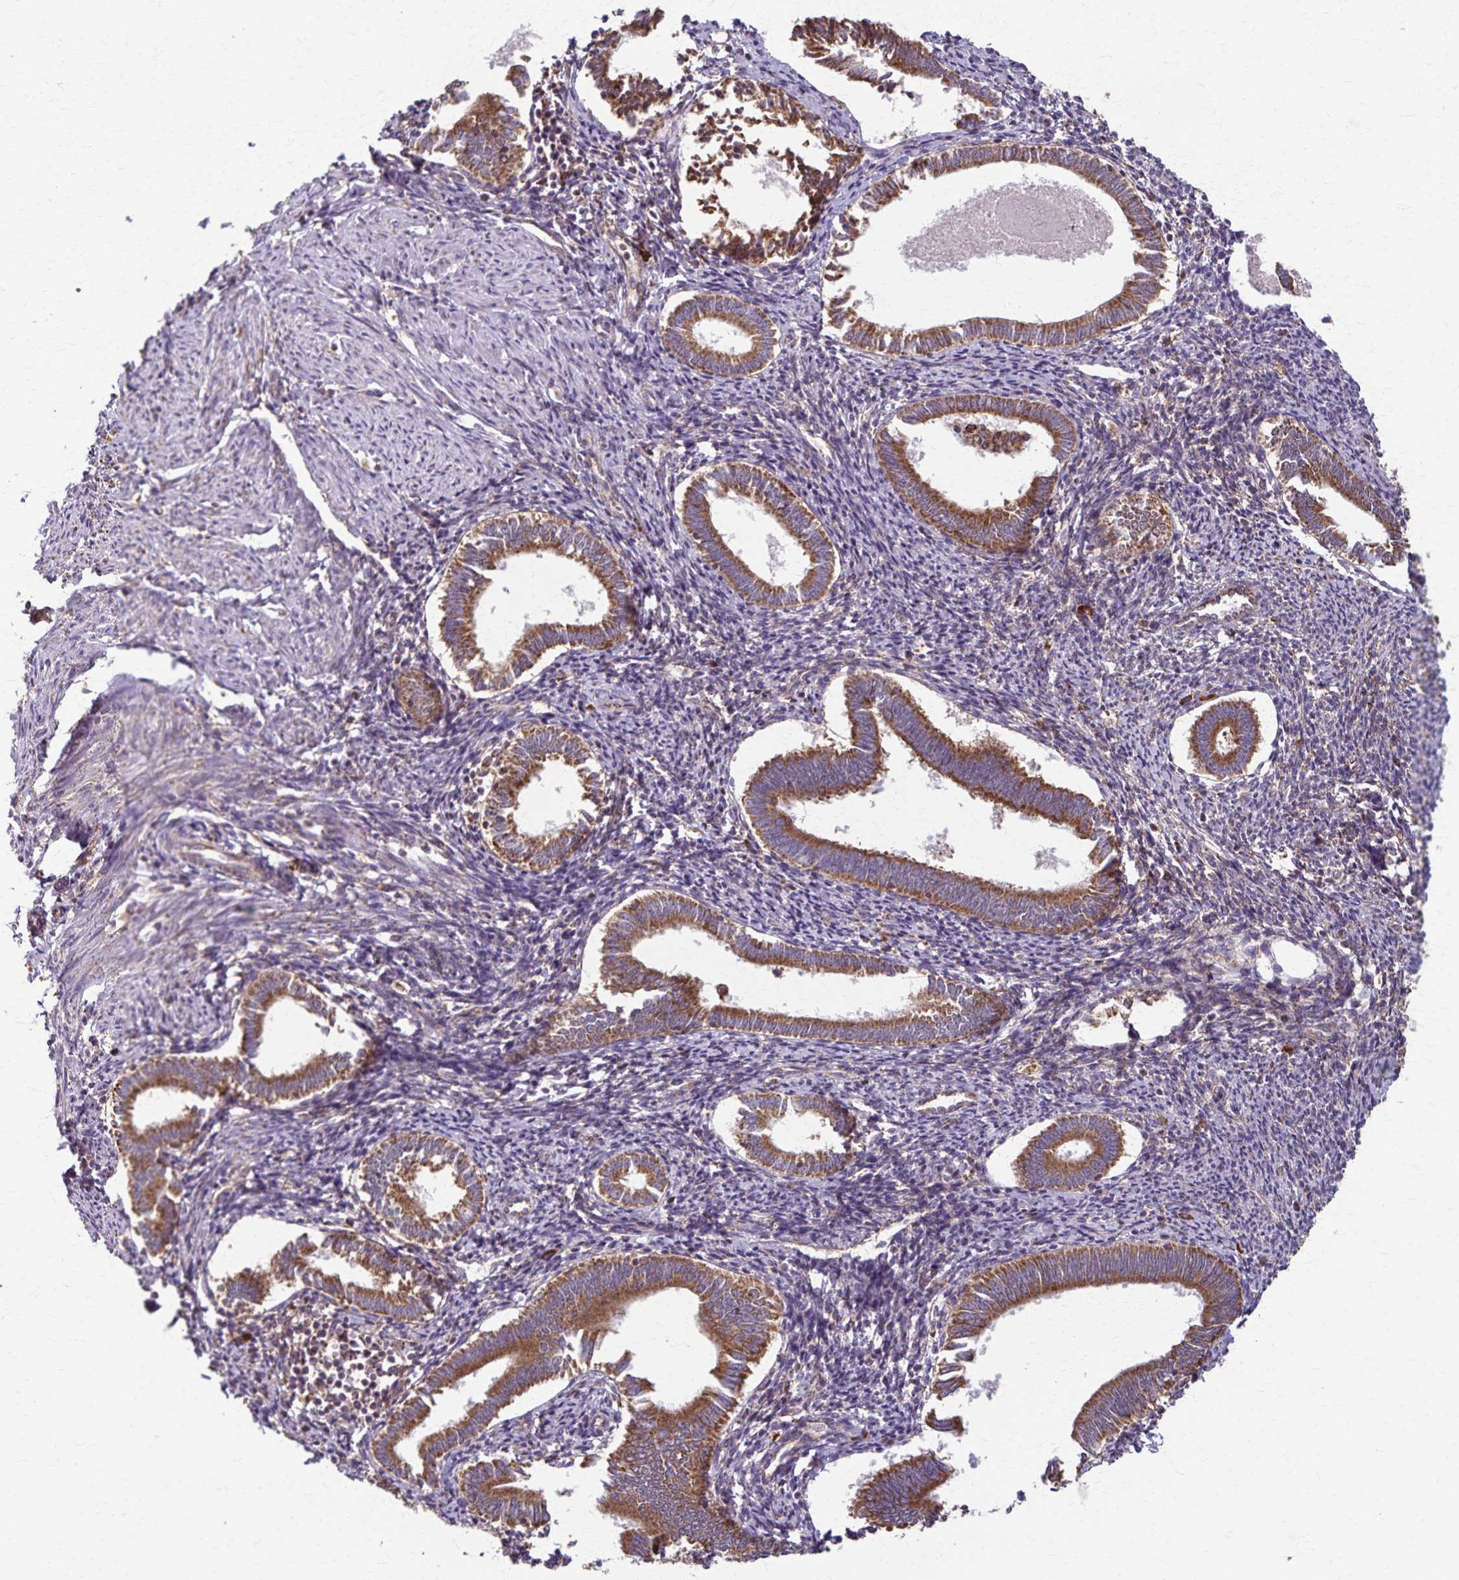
{"staining": {"intensity": "moderate", "quantity": "<25%", "location": "cytoplasmic/membranous"}, "tissue": "endometrium", "cell_type": "Cells in endometrial stroma", "image_type": "normal", "snomed": [{"axis": "morphology", "description": "Normal tissue, NOS"}, {"axis": "topography", "description": "Endometrium"}], "caption": "Approximately <25% of cells in endometrial stroma in benign endometrium exhibit moderate cytoplasmic/membranous protein expression as visualized by brown immunohistochemical staining.", "gene": "RNF10", "patient": {"sex": "female", "age": 41}}